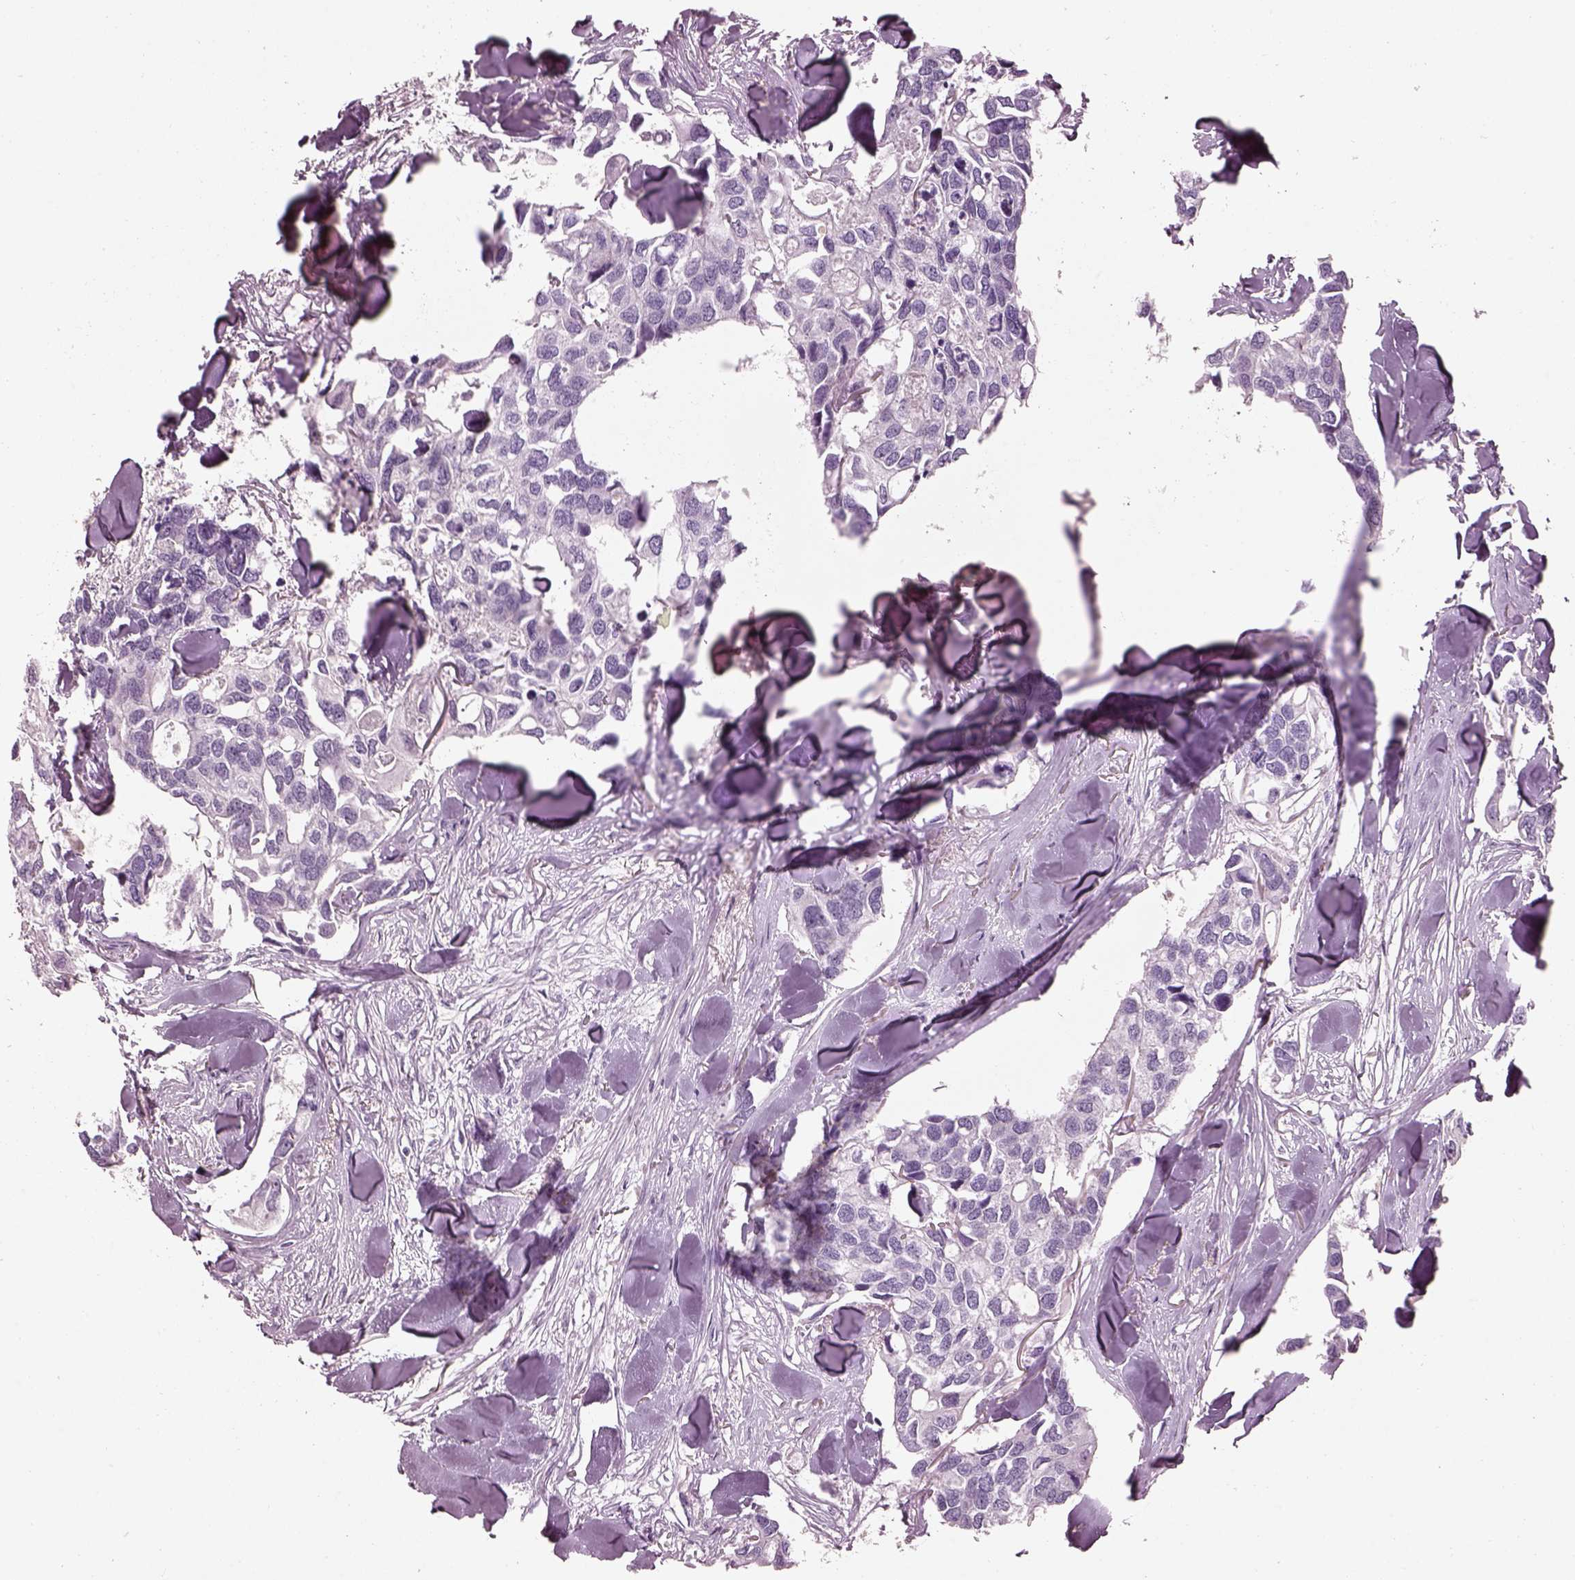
{"staining": {"intensity": "negative", "quantity": "none", "location": "none"}, "tissue": "breast cancer", "cell_type": "Tumor cells", "image_type": "cancer", "snomed": [{"axis": "morphology", "description": "Duct carcinoma"}, {"axis": "topography", "description": "Breast"}], "caption": "The IHC histopathology image has no significant expression in tumor cells of breast invasive ductal carcinoma tissue.", "gene": "CACNG4", "patient": {"sex": "female", "age": 83}}